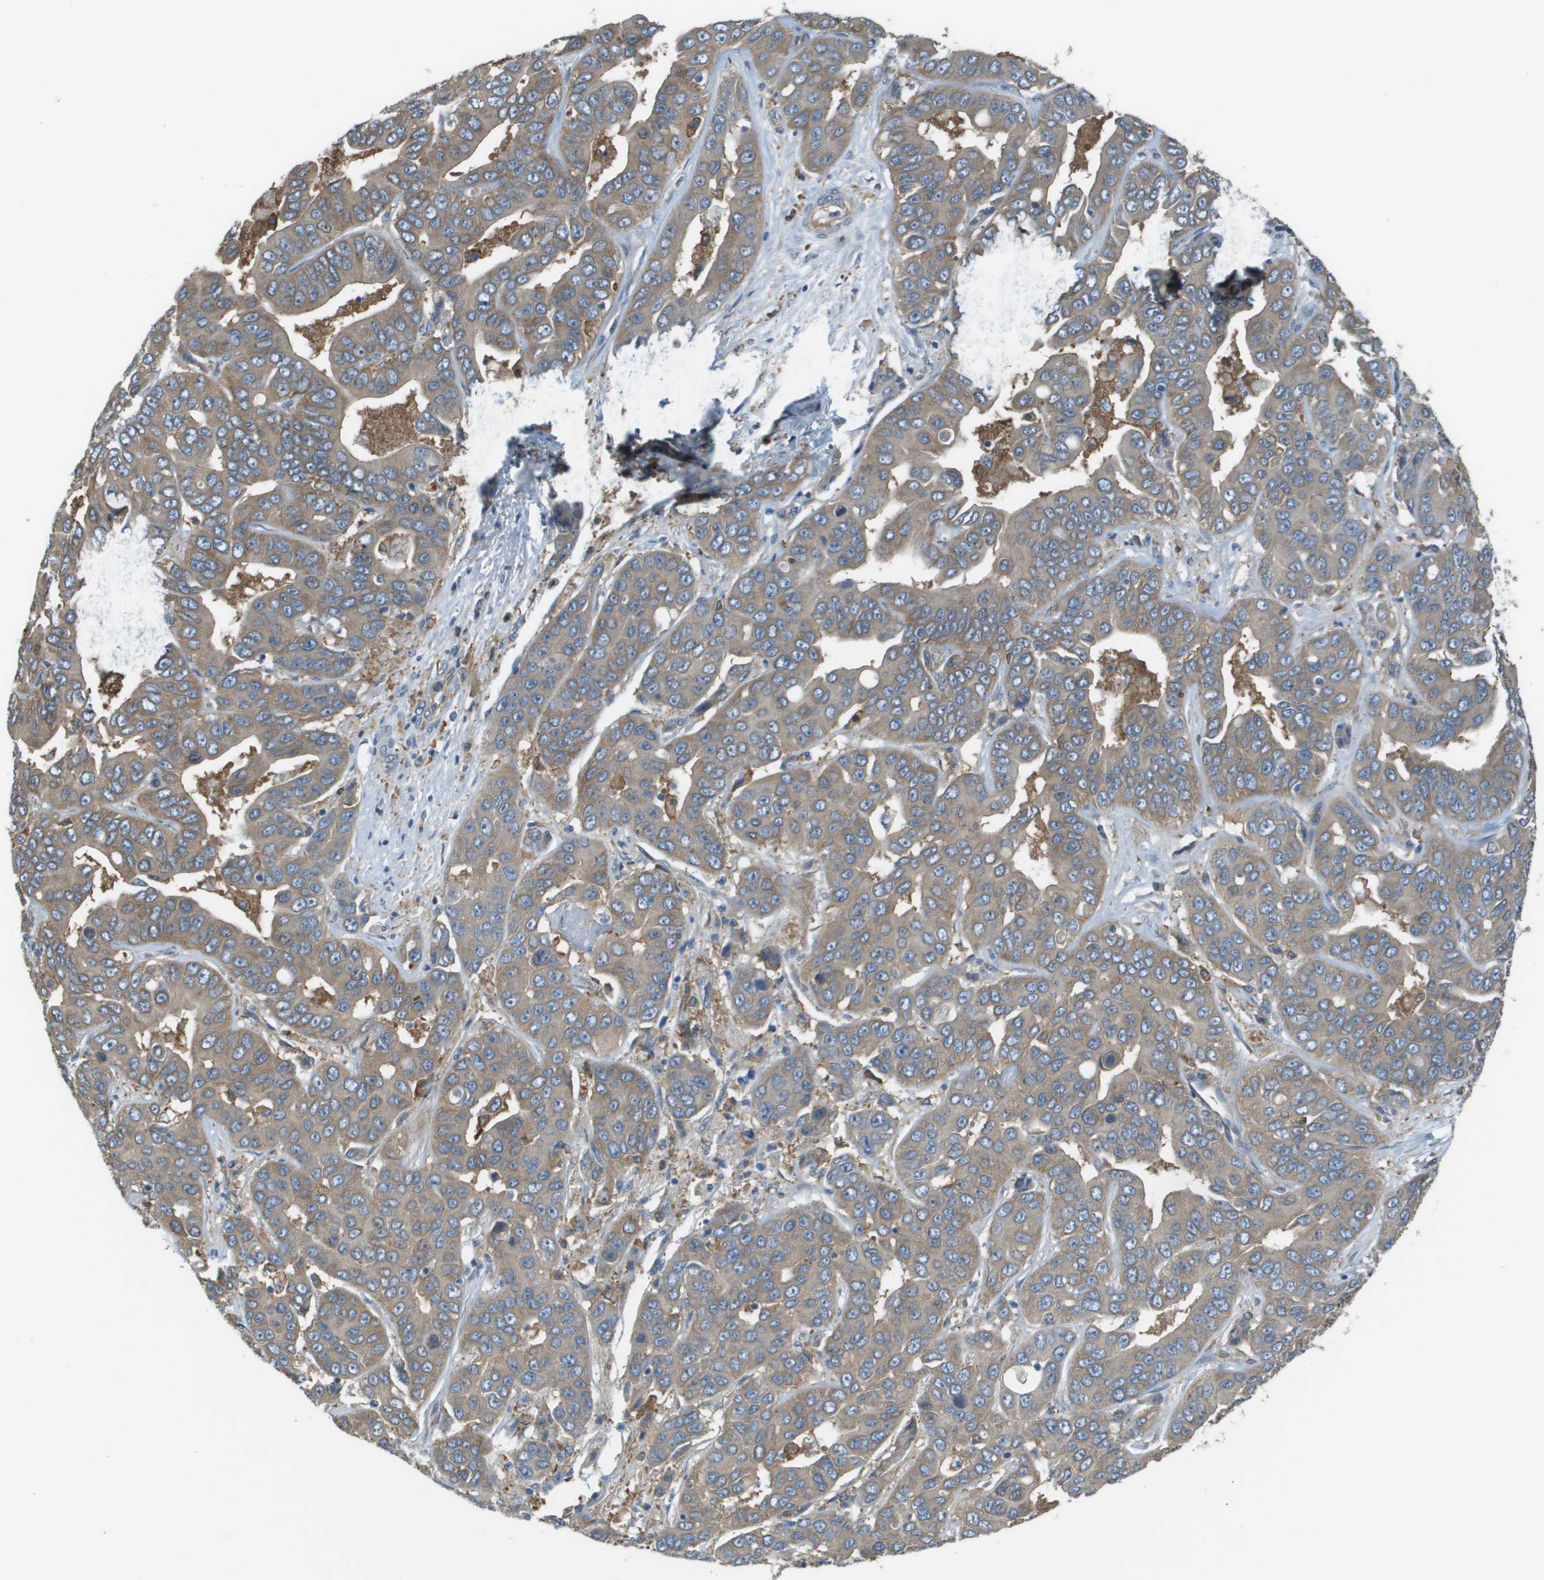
{"staining": {"intensity": "weak", "quantity": ">75%", "location": "cytoplasmic/membranous"}, "tissue": "liver cancer", "cell_type": "Tumor cells", "image_type": "cancer", "snomed": [{"axis": "morphology", "description": "Cholangiocarcinoma"}, {"axis": "topography", "description": "Liver"}], "caption": "Brown immunohistochemical staining in human cholangiocarcinoma (liver) reveals weak cytoplasmic/membranous staining in about >75% of tumor cells.", "gene": "CORO1B", "patient": {"sex": "female", "age": 52}}